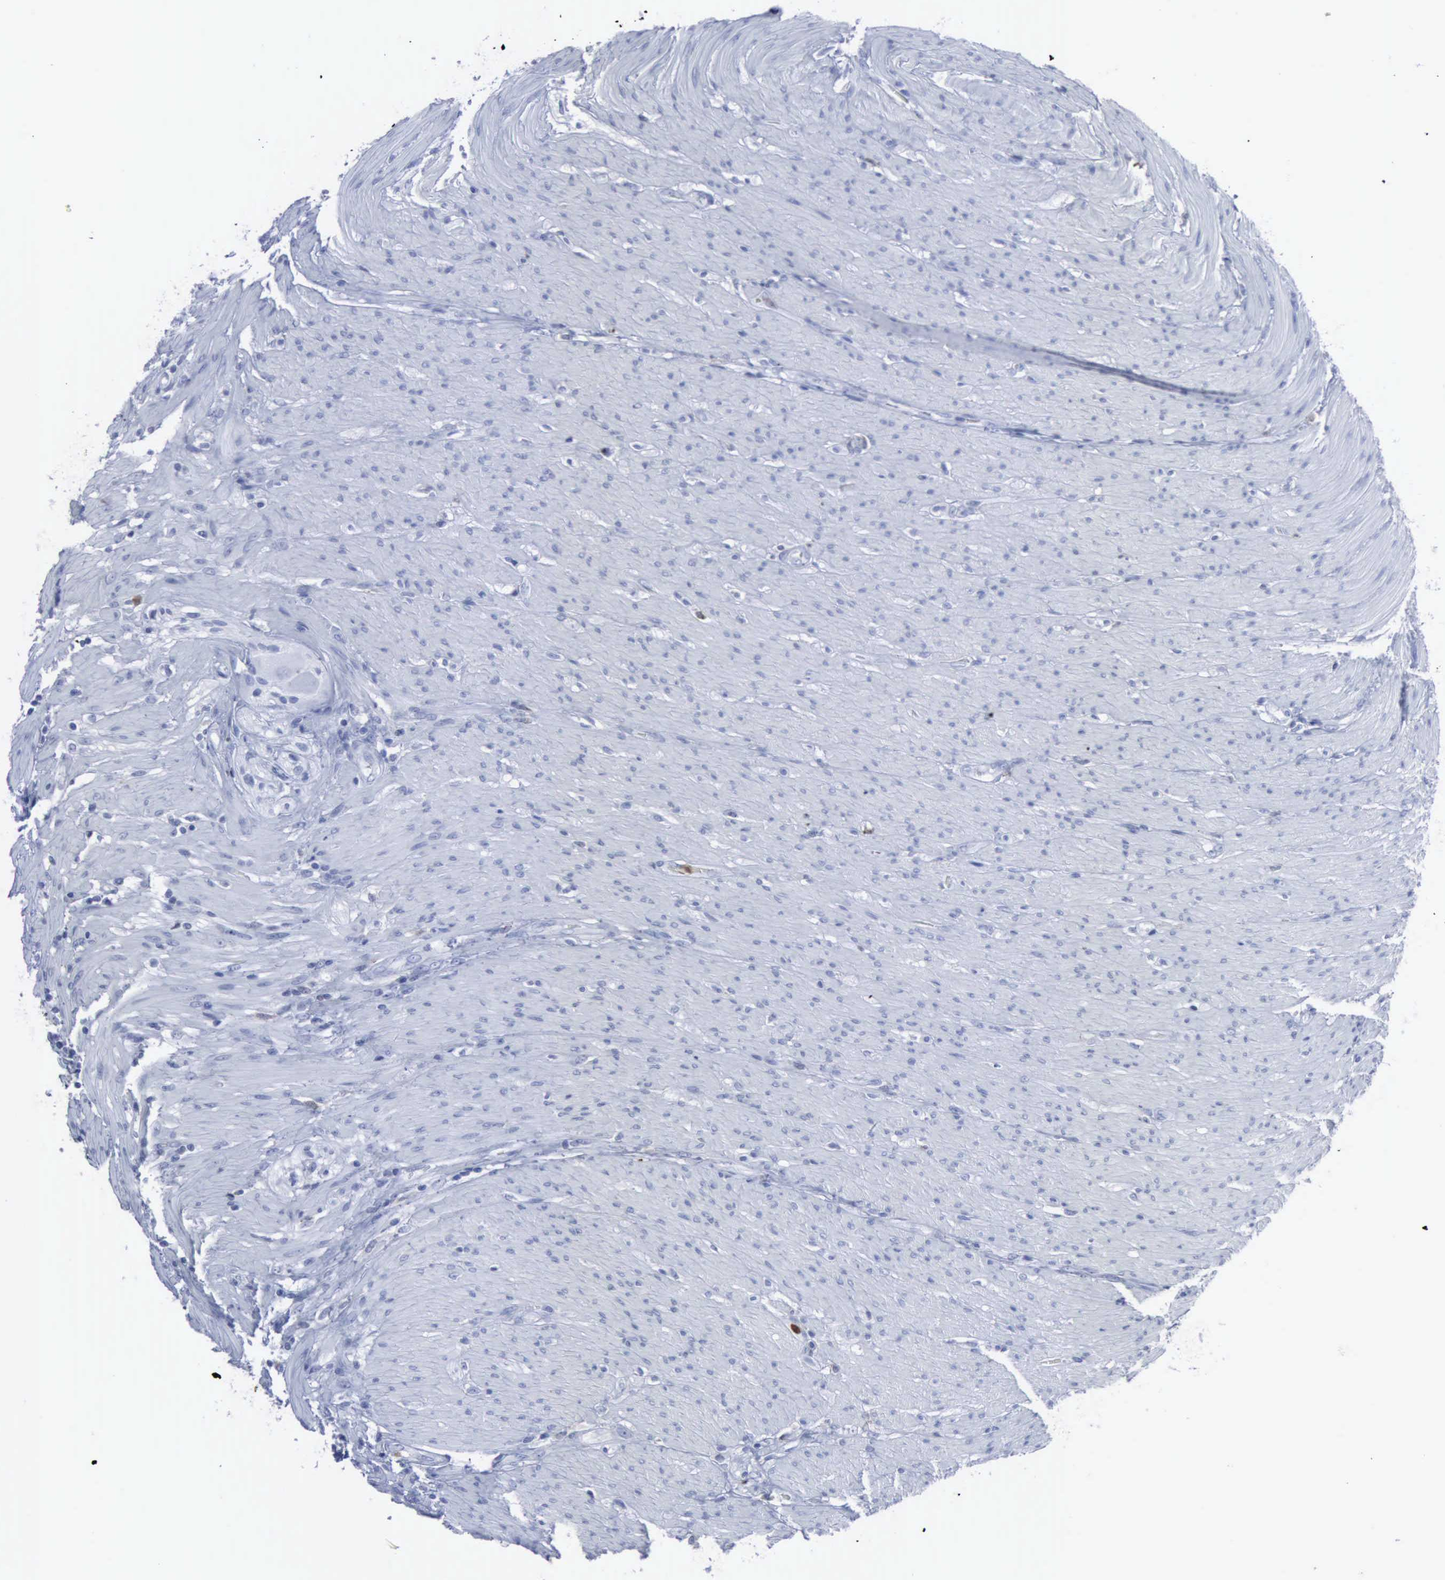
{"staining": {"intensity": "negative", "quantity": "none", "location": "none"}, "tissue": "colorectal cancer", "cell_type": "Tumor cells", "image_type": "cancer", "snomed": [{"axis": "morphology", "description": "Adenocarcinoma, NOS"}, {"axis": "topography", "description": "Colon"}], "caption": "This is an immunohistochemistry histopathology image of colorectal adenocarcinoma. There is no staining in tumor cells.", "gene": "CSTA", "patient": {"sex": "female", "age": 46}}